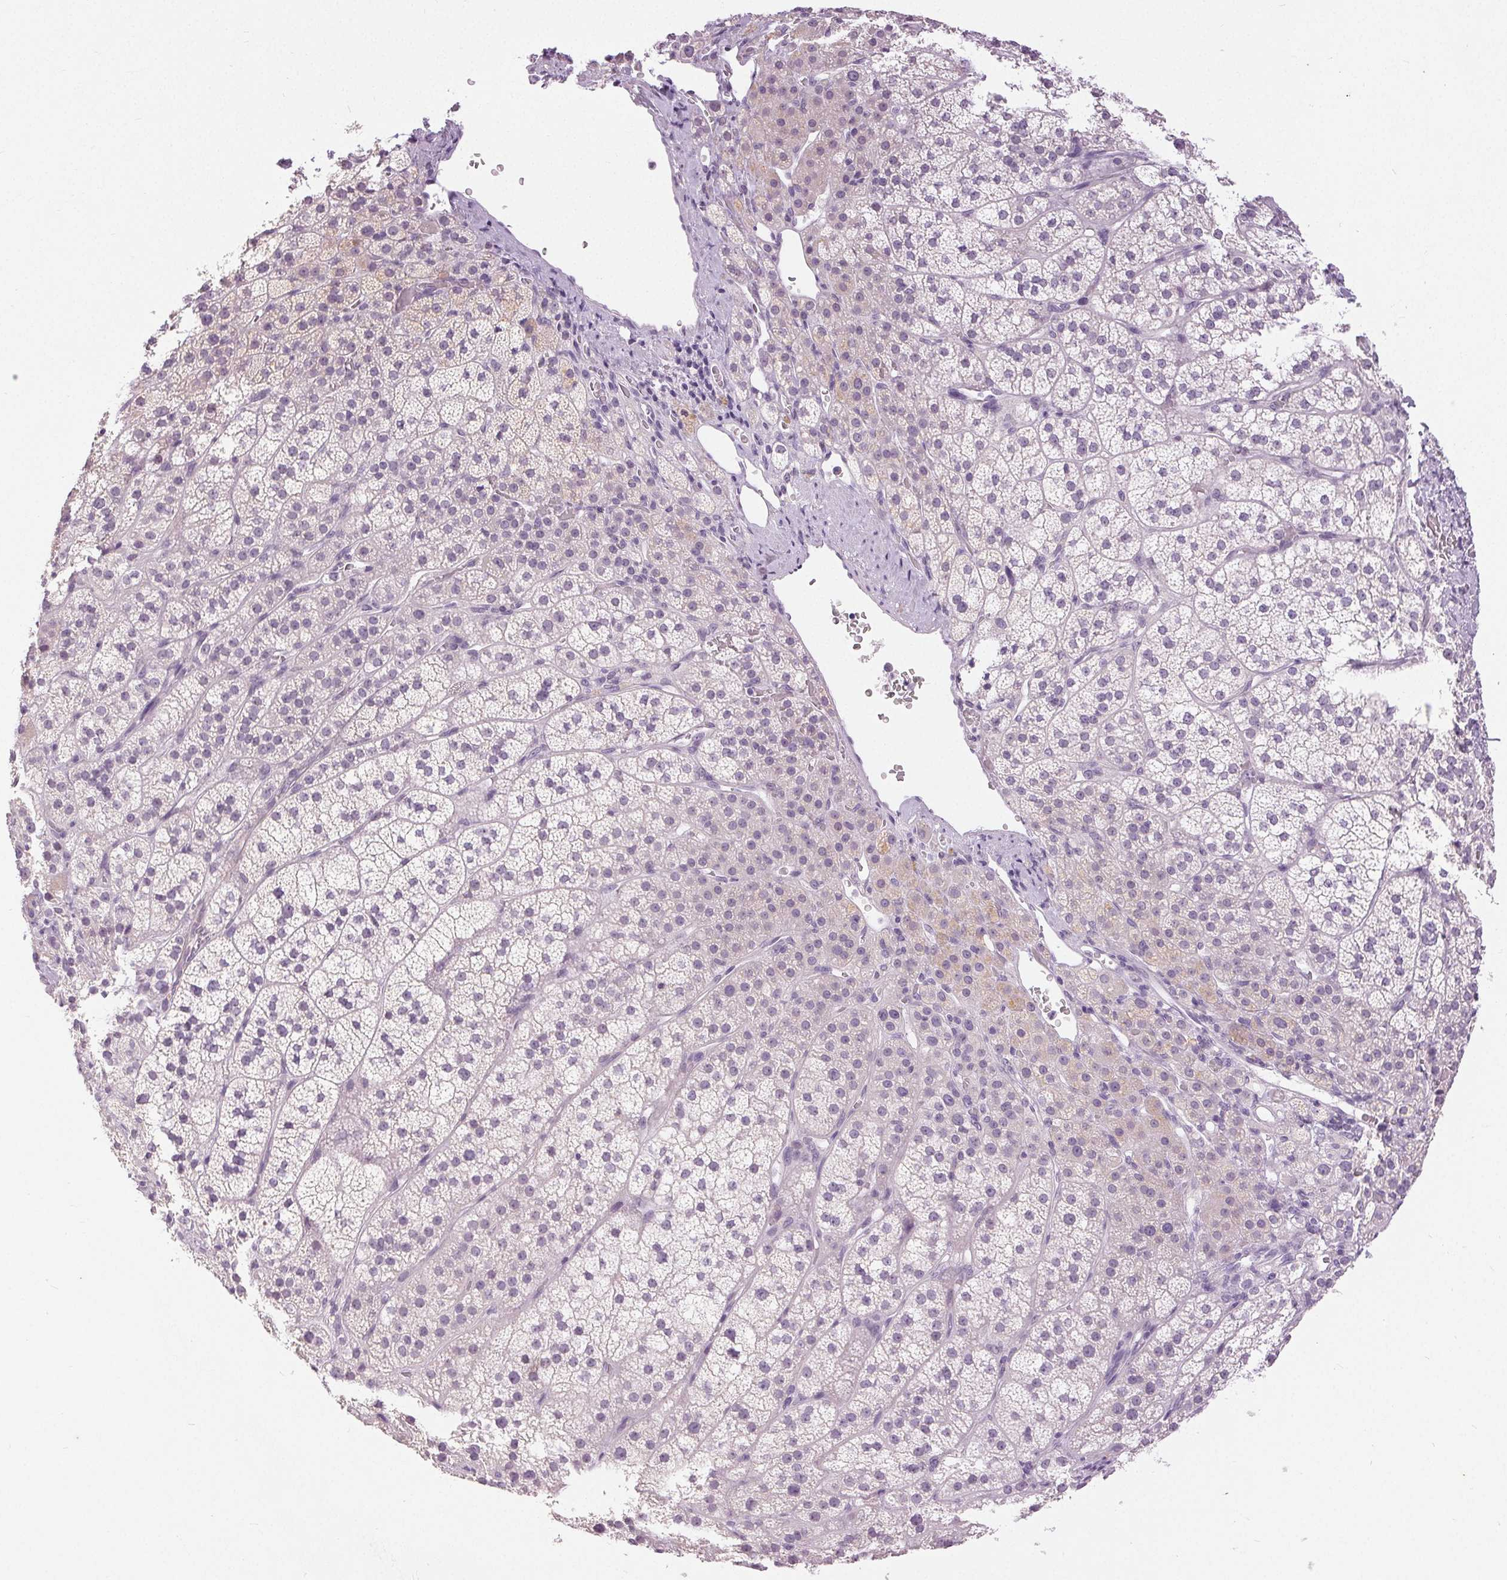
{"staining": {"intensity": "negative", "quantity": "none", "location": "none"}, "tissue": "adrenal gland", "cell_type": "Glandular cells", "image_type": "normal", "snomed": [{"axis": "morphology", "description": "Normal tissue, NOS"}, {"axis": "topography", "description": "Adrenal gland"}], "caption": "This is an immunohistochemistry (IHC) image of unremarkable human adrenal gland. There is no staining in glandular cells.", "gene": "DSG3", "patient": {"sex": "female", "age": 60}}